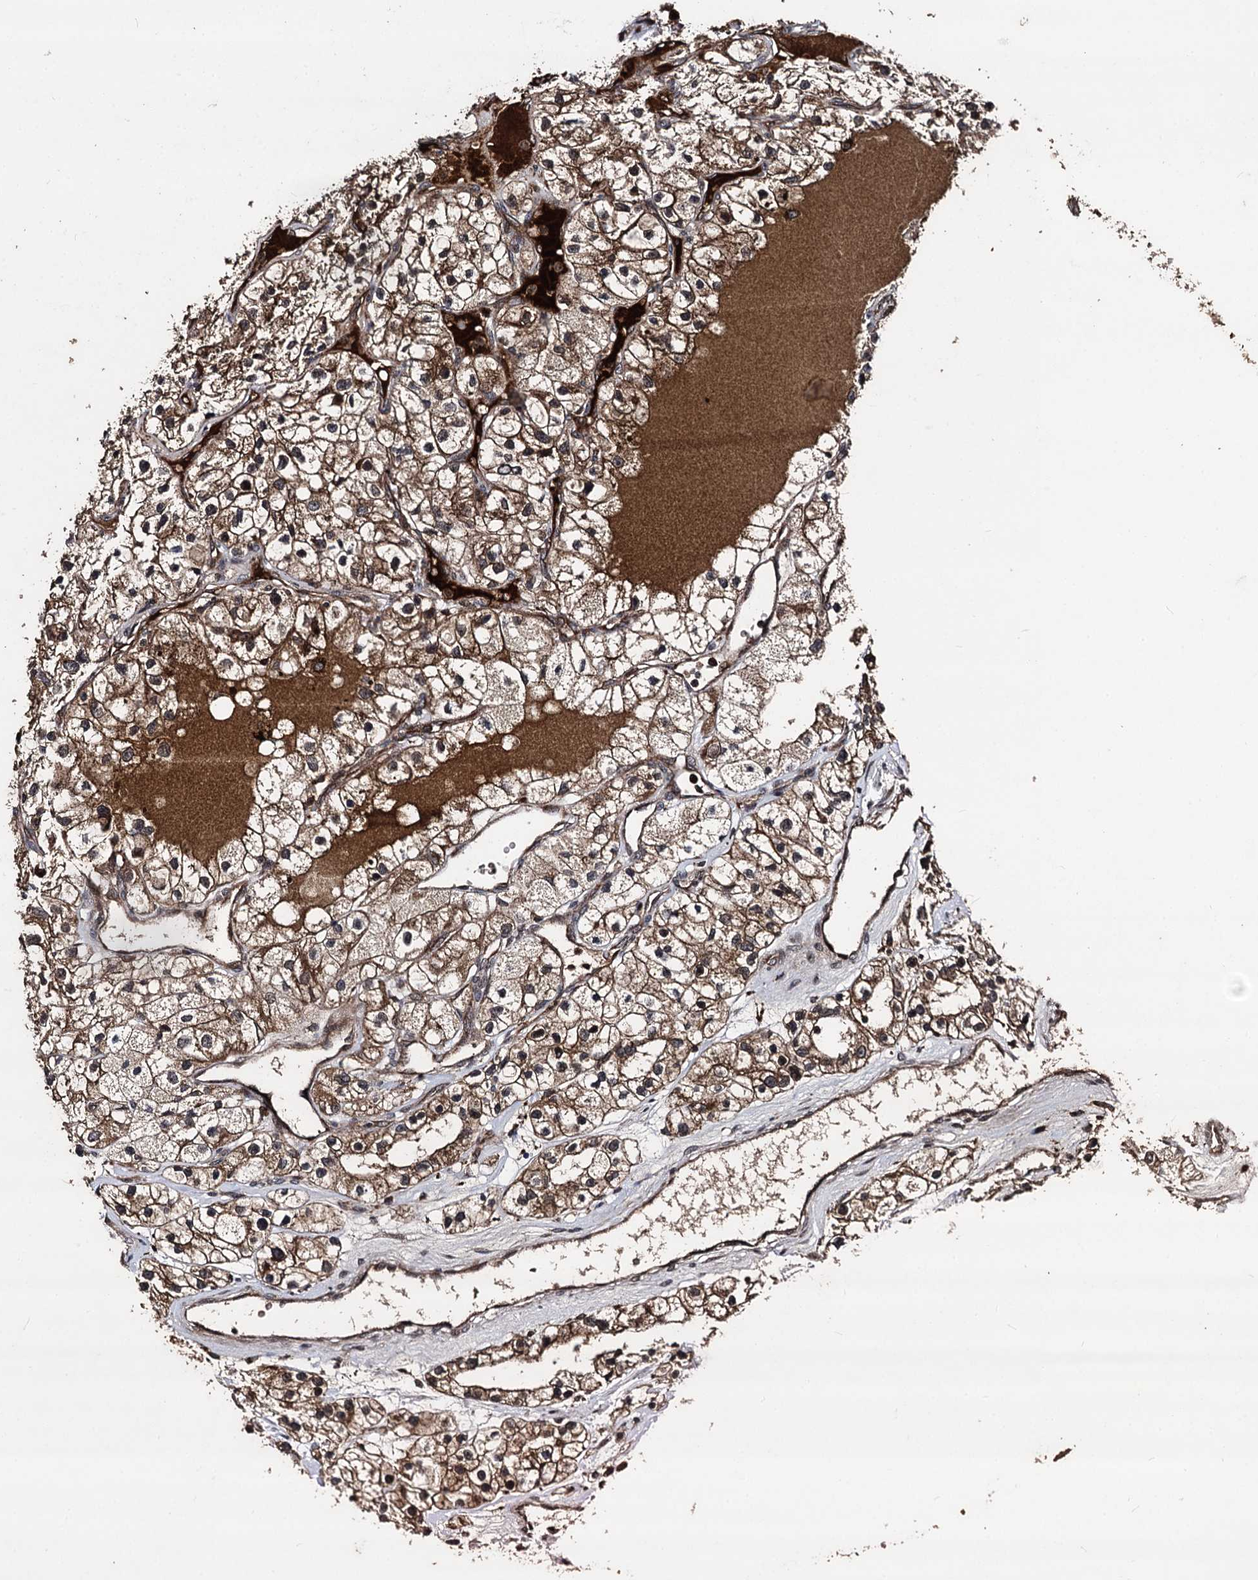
{"staining": {"intensity": "moderate", "quantity": ">75%", "location": "cytoplasmic/membranous"}, "tissue": "renal cancer", "cell_type": "Tumor cells", "image_type": "cancer", "snomed": [{"axis": "morphology", "description": "Adenocarcinoma, NOS"}, {"axis": "topography", "description": "Kidney"}], "caption": "Protein staining reveals moderate cytoplasmic/membranous expression in approximately >75% of tumor cells in adenocarcinoma (renal).", "gene": "BCL2L2", "patient": {"sex": "female", "age": 57}}